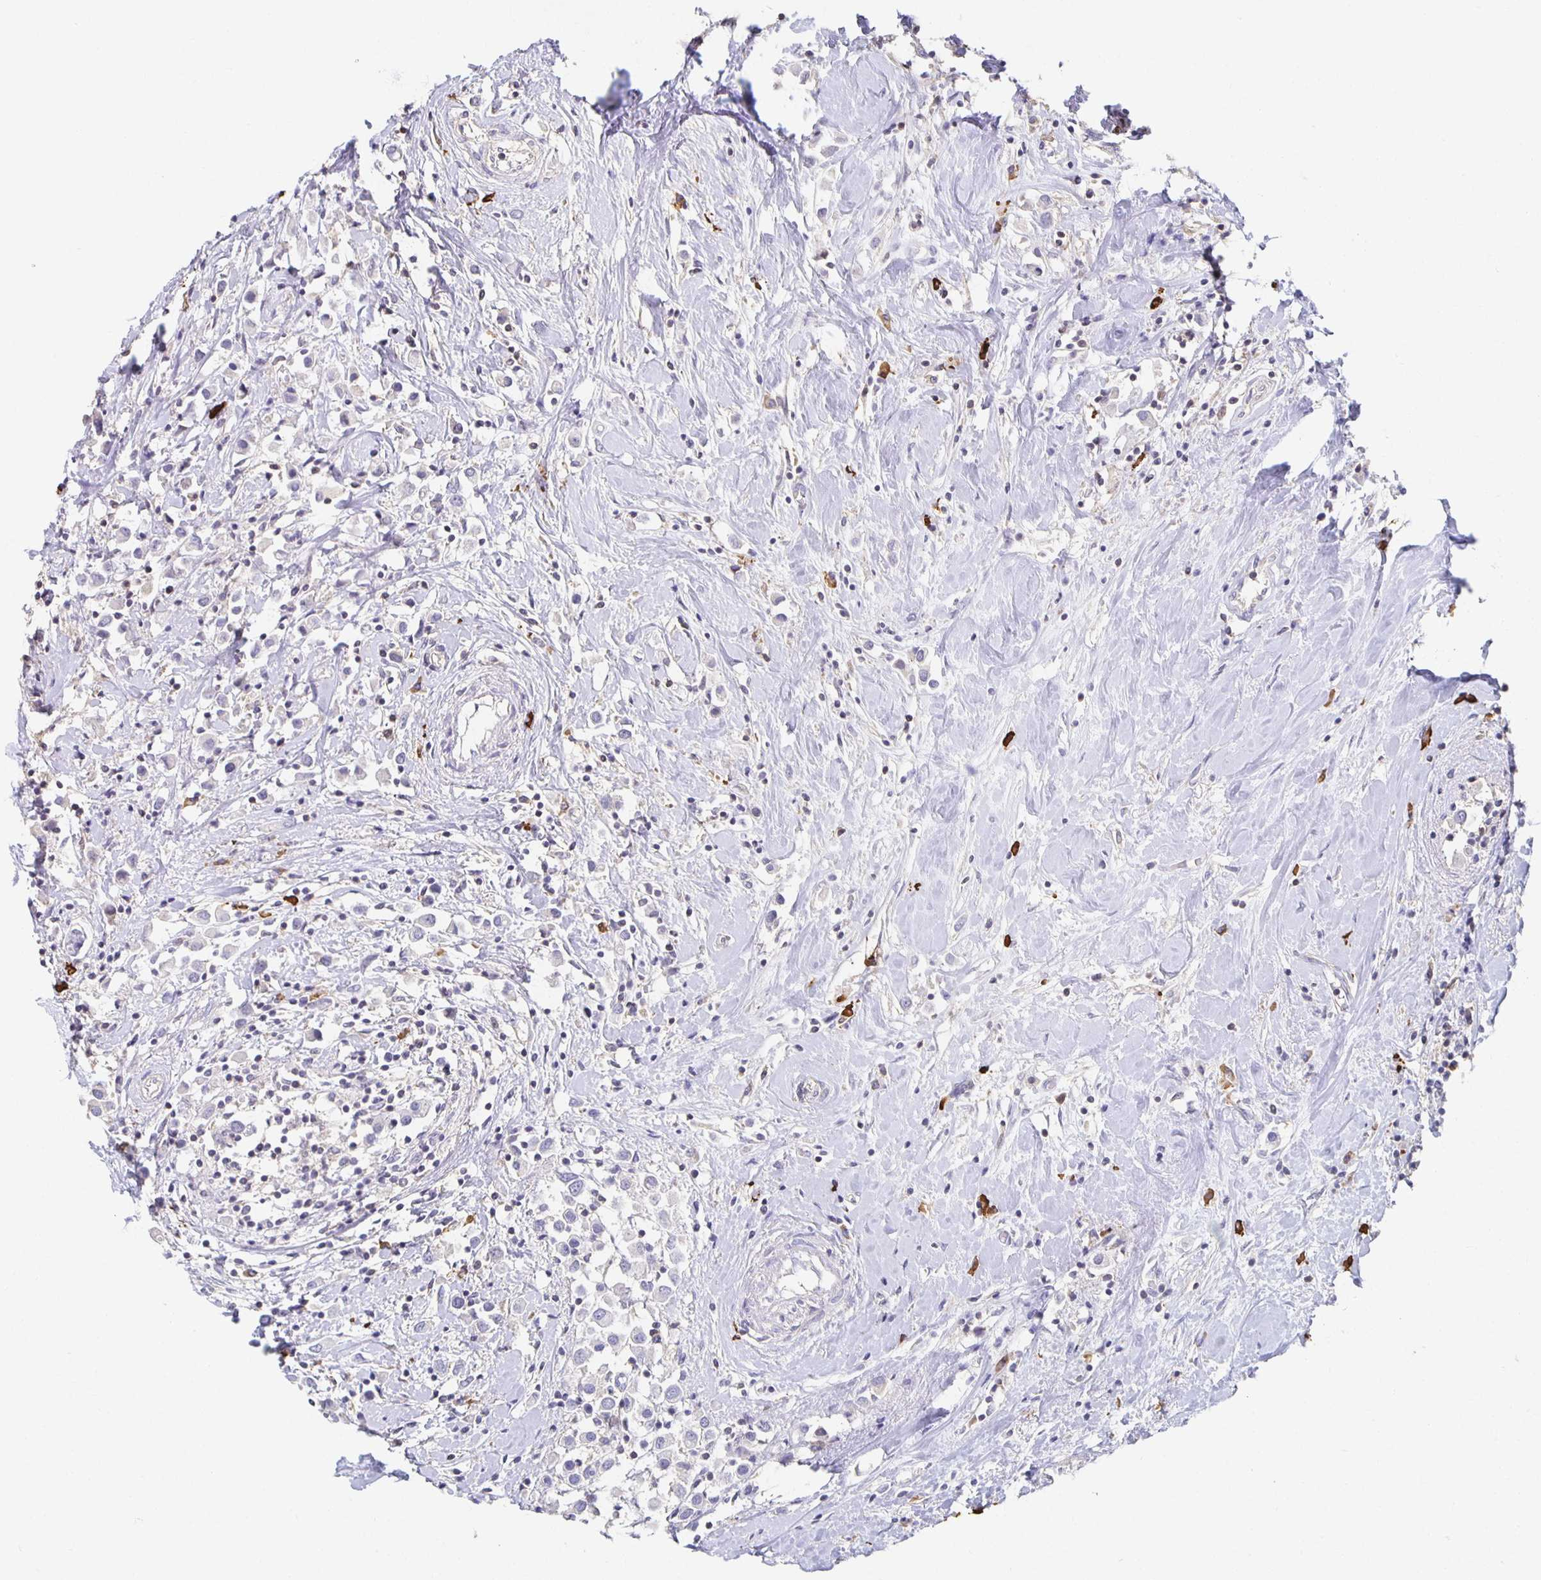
{"staining": {"intensity": "negative", "quantity": "none", "location": "none"}, "tissue": "breast cancer", "cell_type": "Tumor cells", "image_type": "cancer", "snomed": [{"axis": "morphology", "description": "Duct carcinoma"}, {"axis": "topography", "description": "Breast"}], "caption": "An immunohistochemistry photomicrograph of breast cancer (intraductal carcinoma) is shown. There is no staining in tumor cells of breast cancer (intraductal carcinoma).", "gene": "ZNF692", "patient": {"sex": "female", "age": 61}}